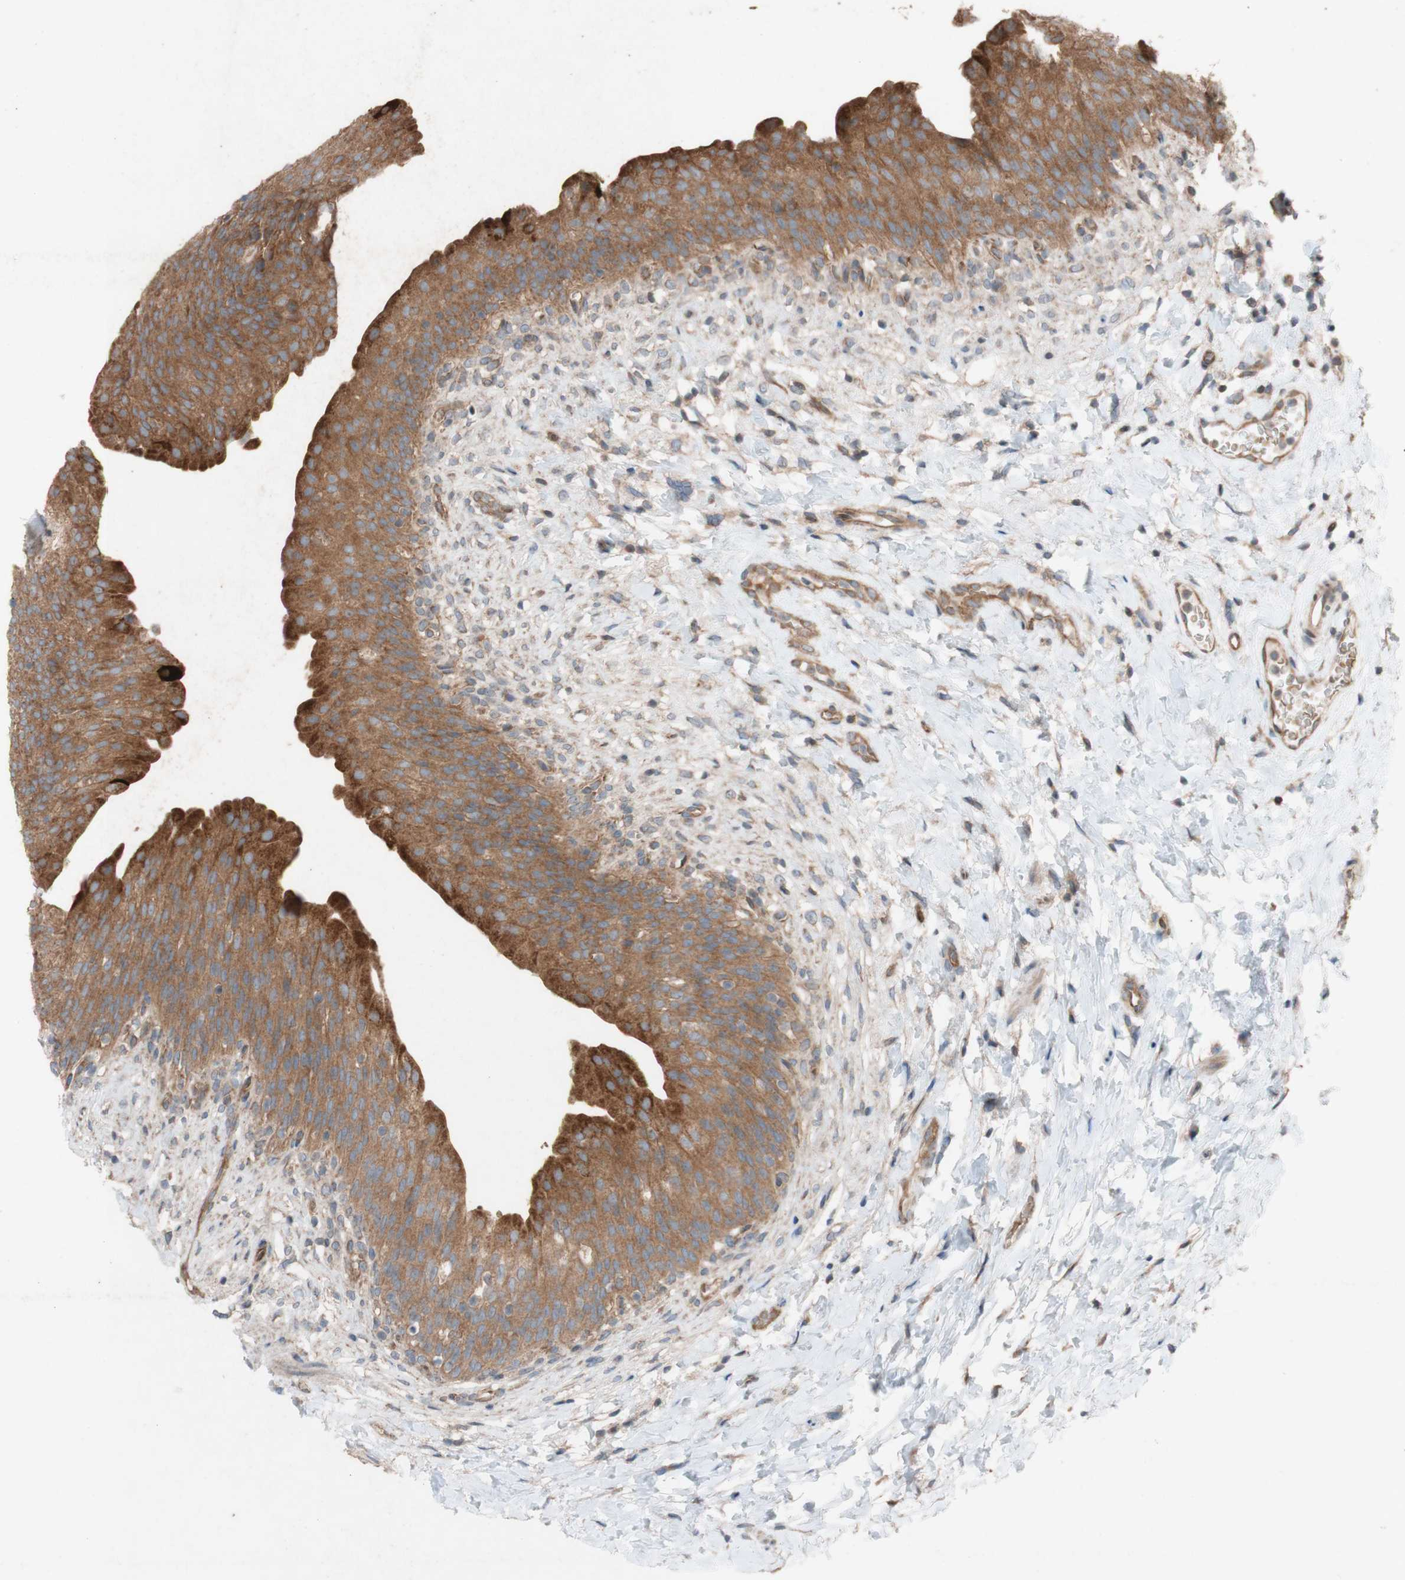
{"staining": {"intensity": "moderate", "quantity": ">75%", "location": "cytoplasmic/membranous"}, "tissue": "urinary bladder", "cell_type": "Urothelial cells", "image_type": "normal", "snomed": [{"axis": "morphology", "description": "Normal tissue, NOS"}, {"axis": "topography", "description": "Urinary bladder"}], "caption": "Protein expression analysis of normal human urinary bladder reveals moderate cytoplasmic/membranous positivity in about >75% of urothelial cells. The staining is performed using DAB brown chromogen to label protein expression. The nuclei are counter-stained blue using hematoxylin.", "gene": "TST", "patient": {"sex": "female", "age": 79}}